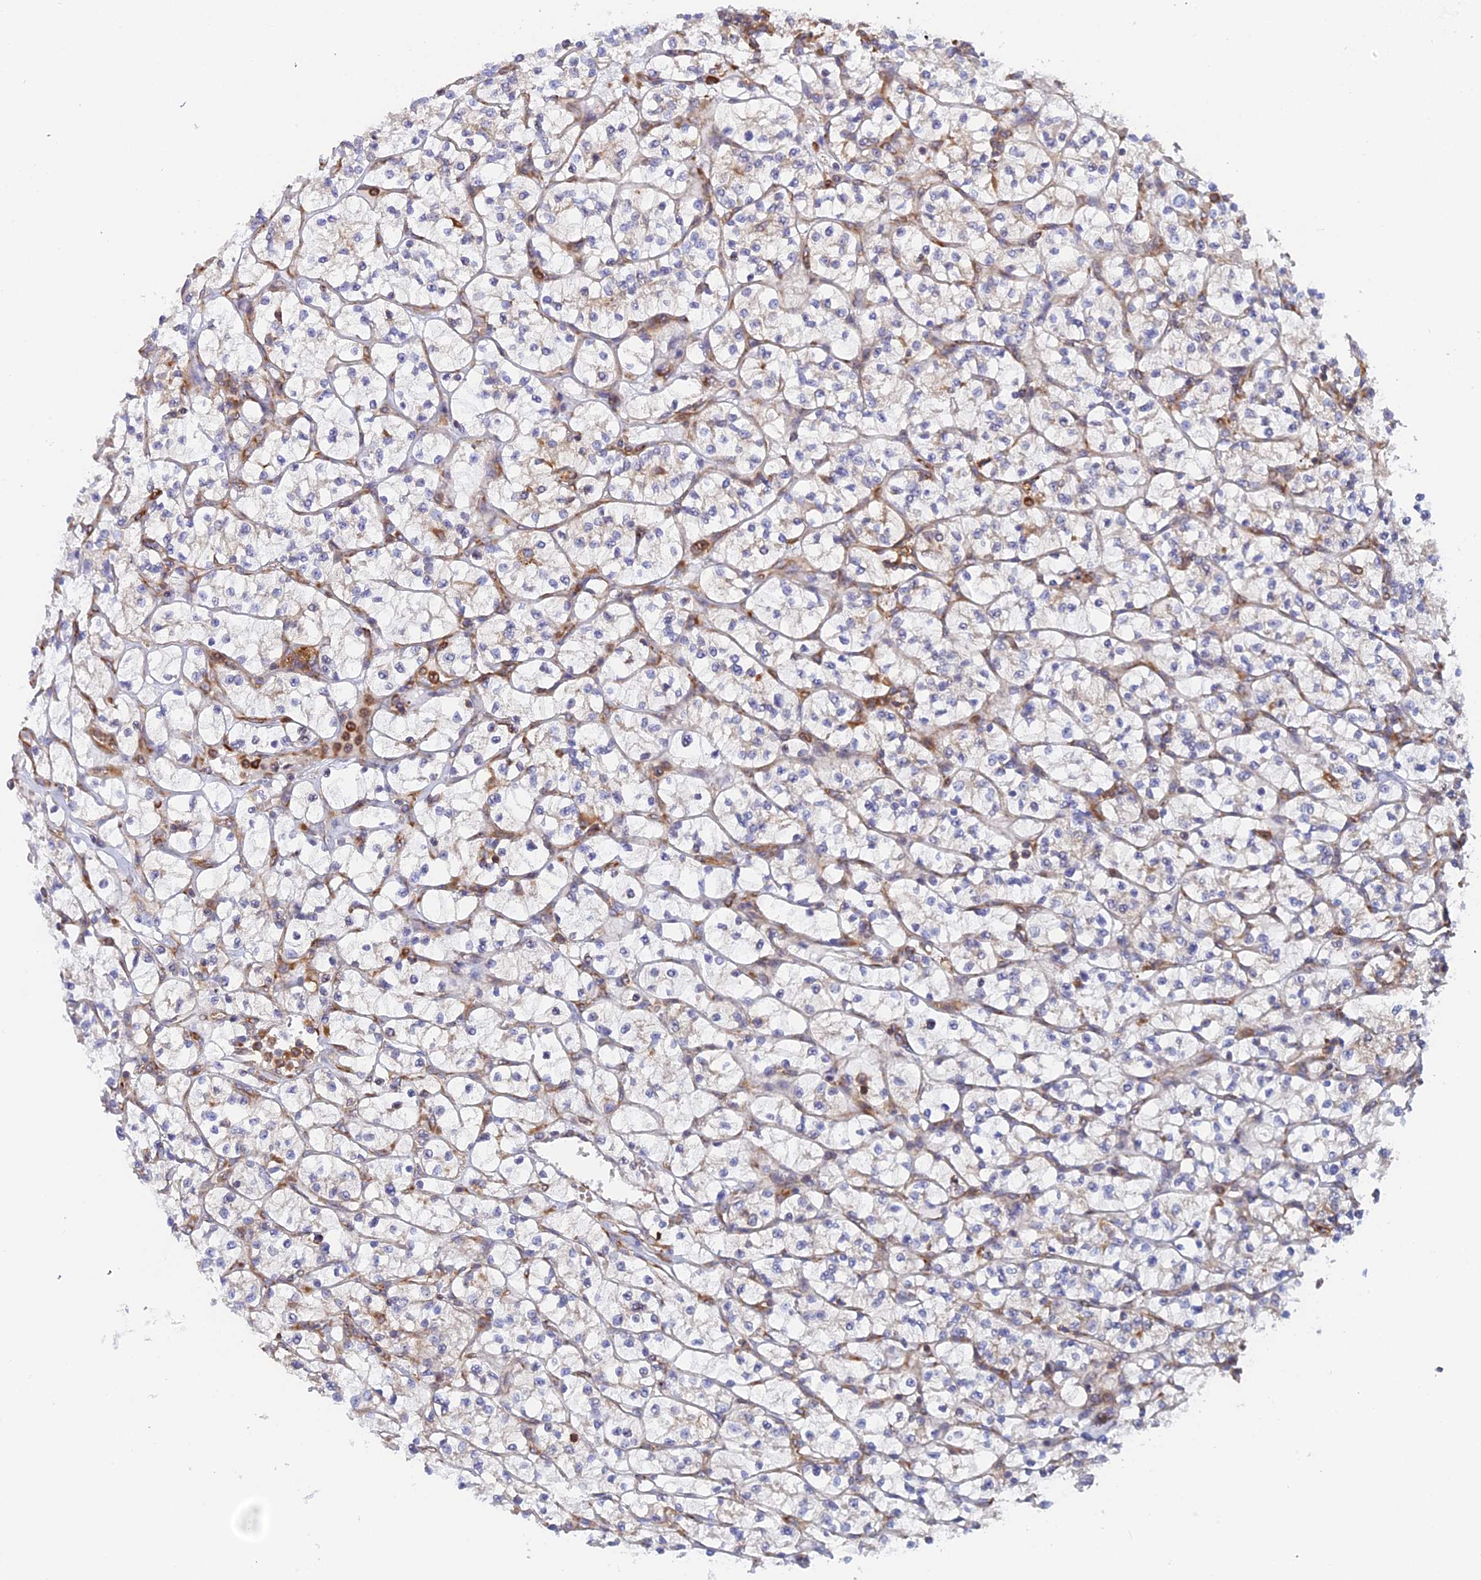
{"staining": {"intensity": "weak", "quantity": "<25%", "location": "cytoplasmic/membranous"}, "tissue": "renal cancer", "cell_type": "Tumor cells", "image_type": "cancer", "snomed": [{"axis": "morphology", "description": "Adenocarcinoma, NOS"}, {"axis": "topography", "description": "Kidney"}], "caption": "A photomicrograph of renal cancer (adenocarcinoma) stained for a protein demonstrates no brown staining in tumor cells.", "gene": "GMIP", "patient": {"sex": "female", "age": 64}}